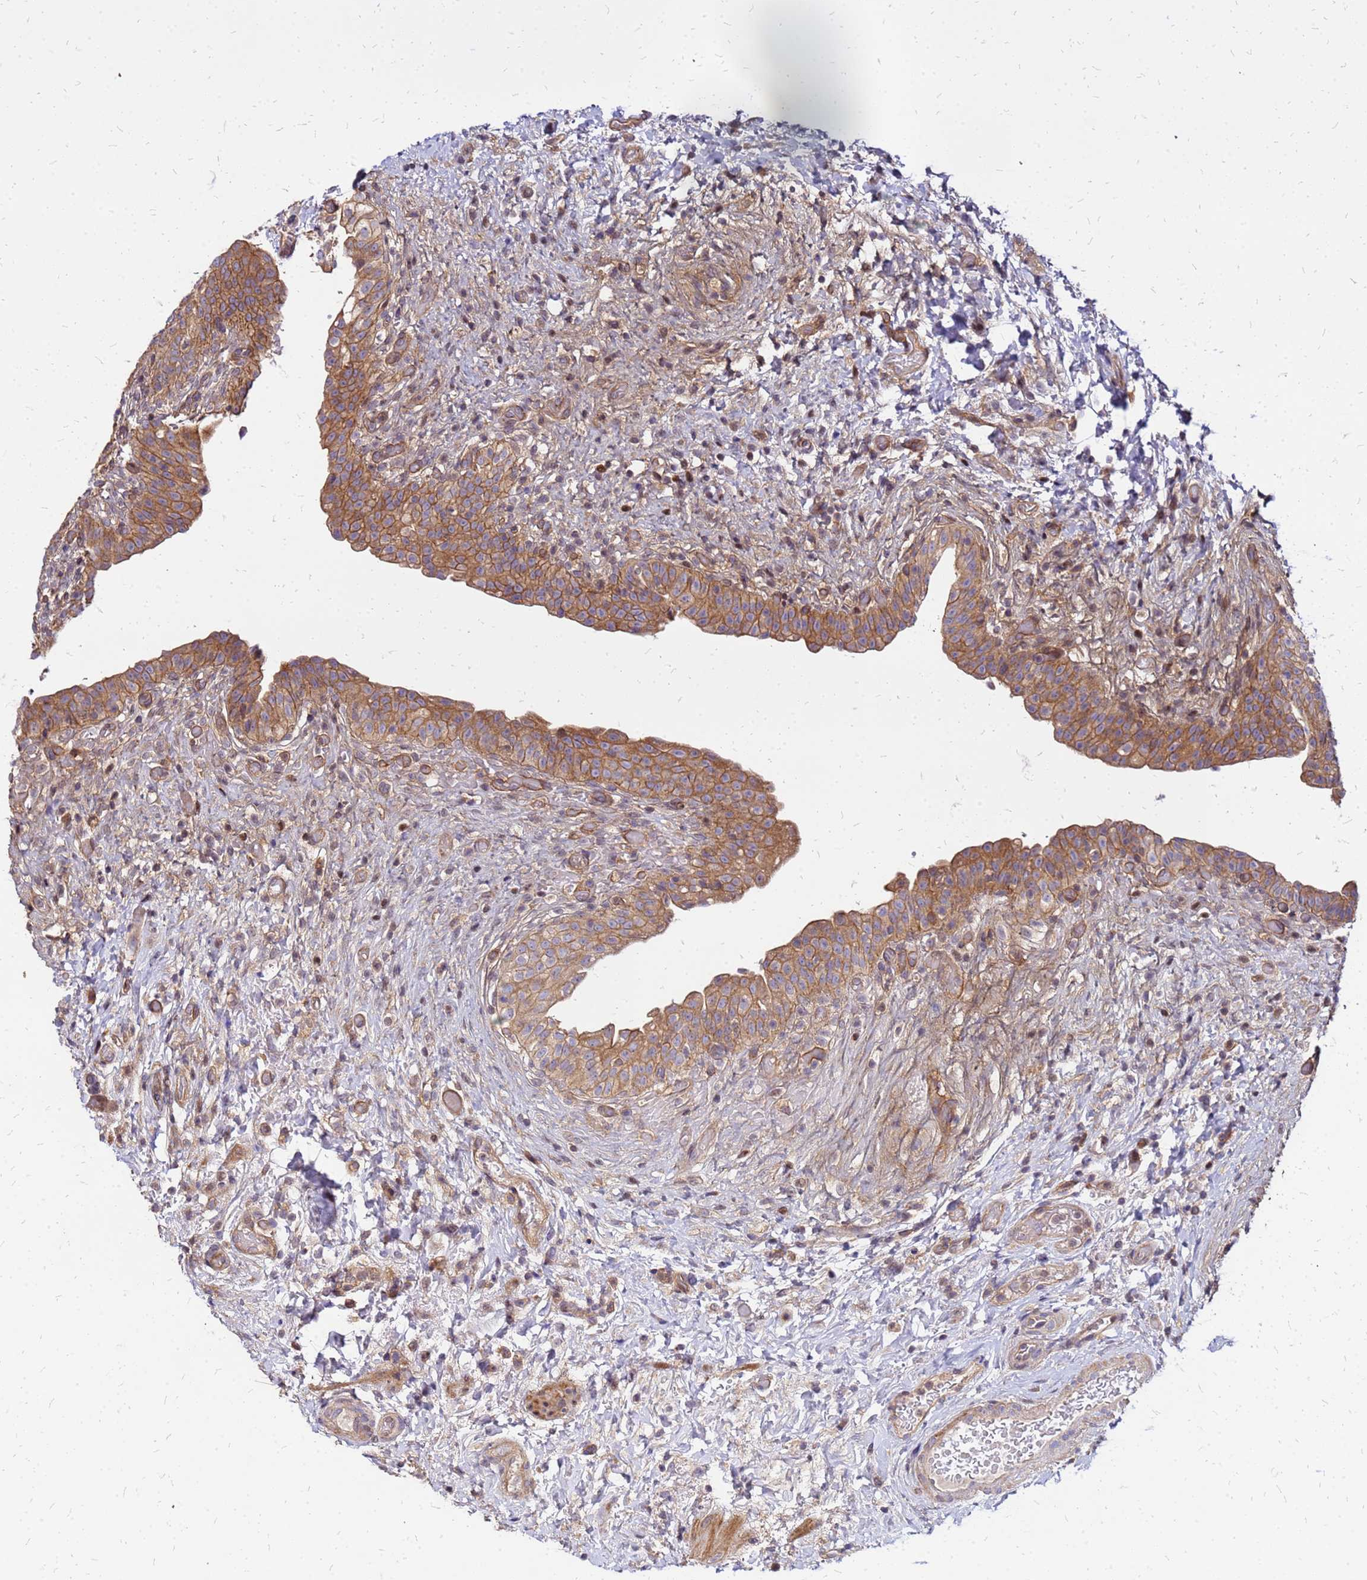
{"staining": {"intensity": "moderate", "quantity": ">75%", "location": "cytoplasmic/membranous"}, "tissue": "urinary bladder", "cell_type": "Urothelial cells", "image_type": "normal", "snomed": [{"axis": "morphology", "description": "Normal tissue, NOS"}, {"axis": "topography", "description": "Urinary bladder"}], "caption": "Immunohistochemistry photomicrograph of unremarkable urinary bladder: human urinary bladder stained using immunohistochemistry (IHC) displays medium levels of moderate protein expression localized specifically in the cytoplasmic/membranous of urothelial cells, appearing as a cytoplasmic/membranous brown color.", "gene": "CYBC1", "patient": {"sex": "male", "age": 69}}